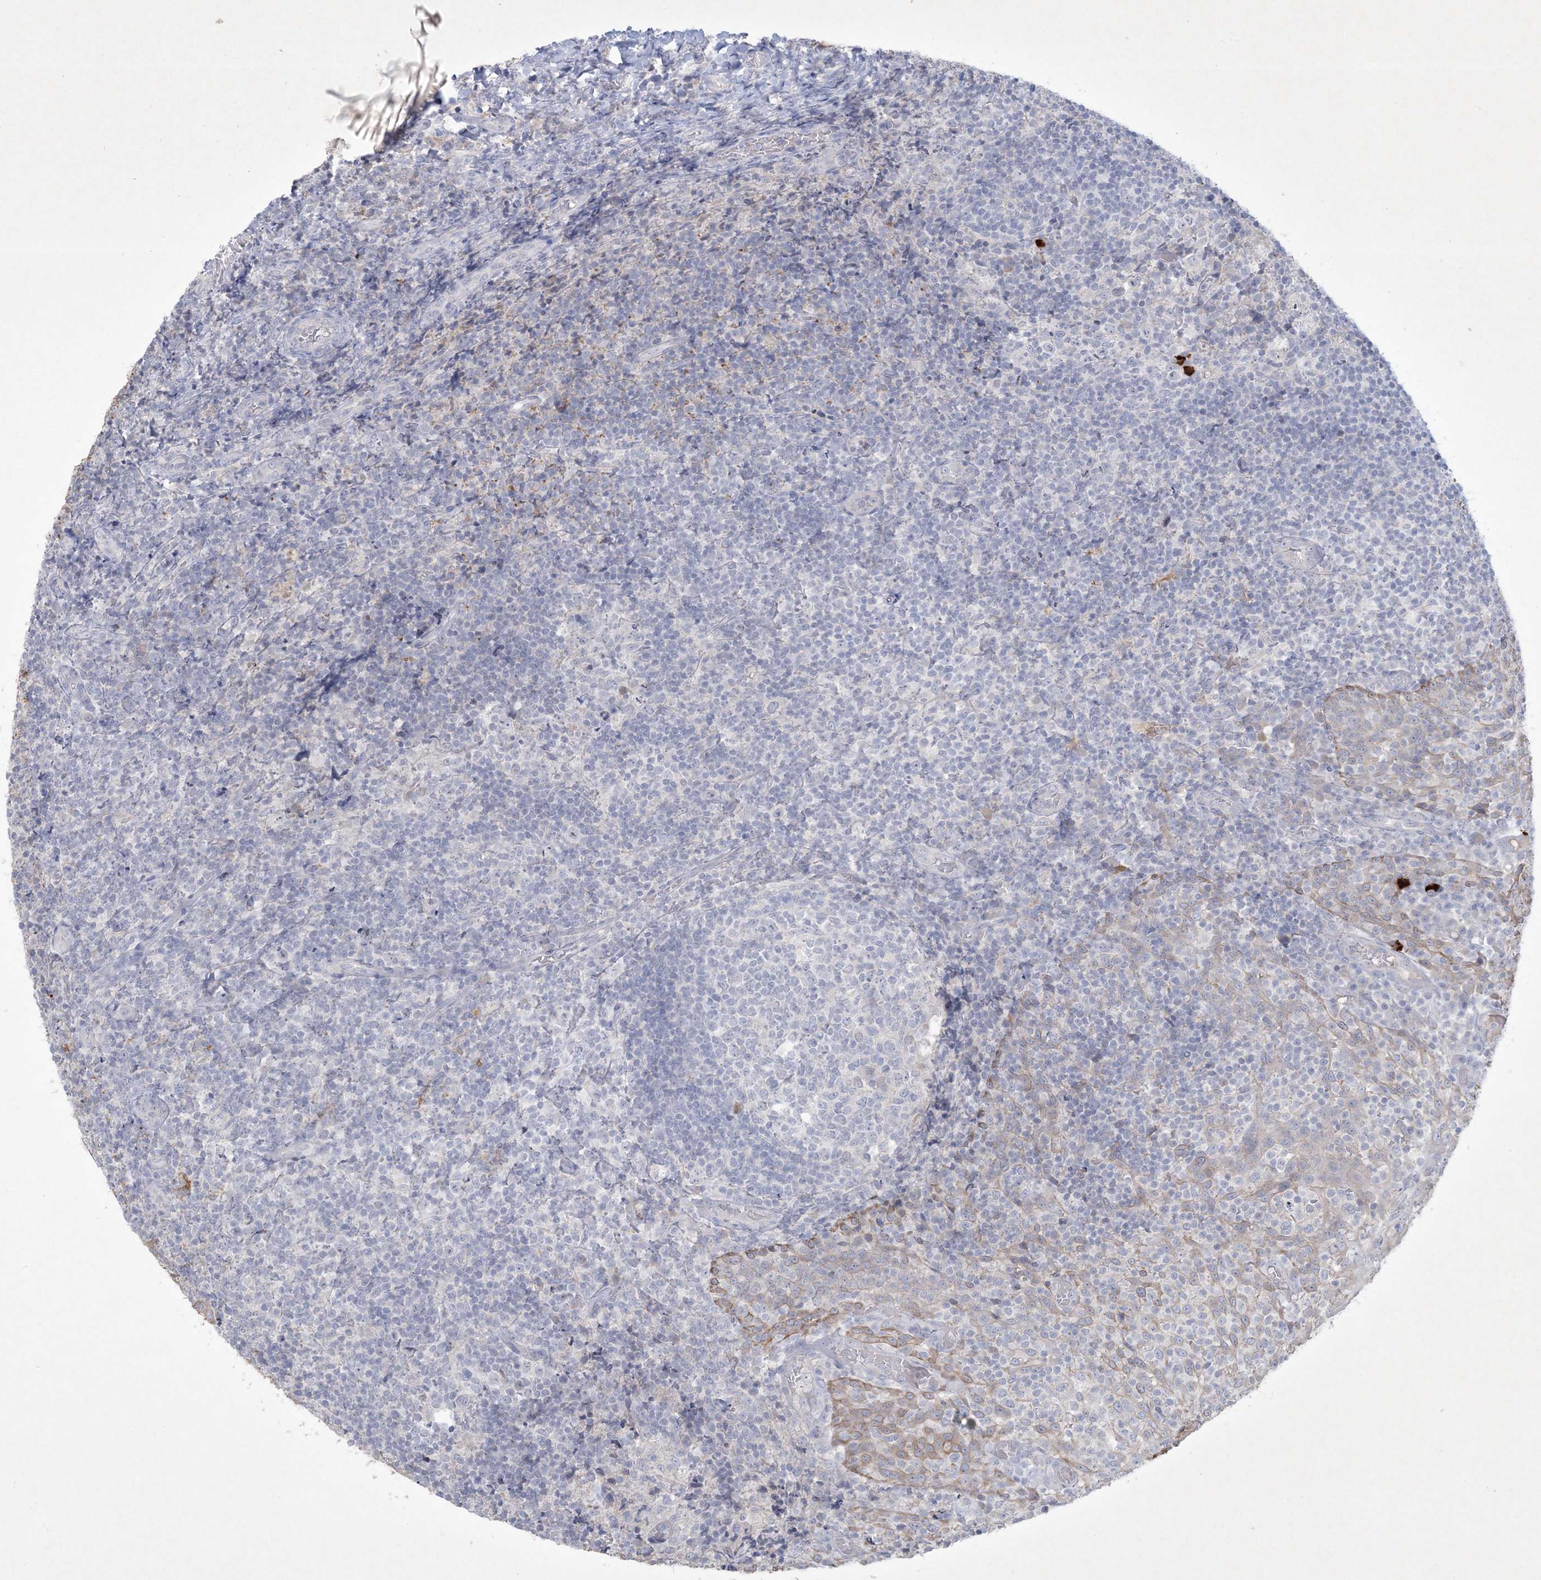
{"staining": {"intensity": "negative", "quantity": "none", "location": "none"}, "tissue": "tonsil", "cell_type": "Germinal center cells", "image_type": "normal", "snomed": [{"axis": "morphology", "description": "Normal tissue, NOS"}, {"axis": "topography", "description": "Tonsil"}], "caption": "A high-resolution image shows IHC staining of unremarkable tonsil, which shows no significant positivity in germinal center cells. (DAB IHC visualized using brightfield microscopy, high magnification).", "gene": "CCDC24", "patient": {"sex": "female", "age": 19}}